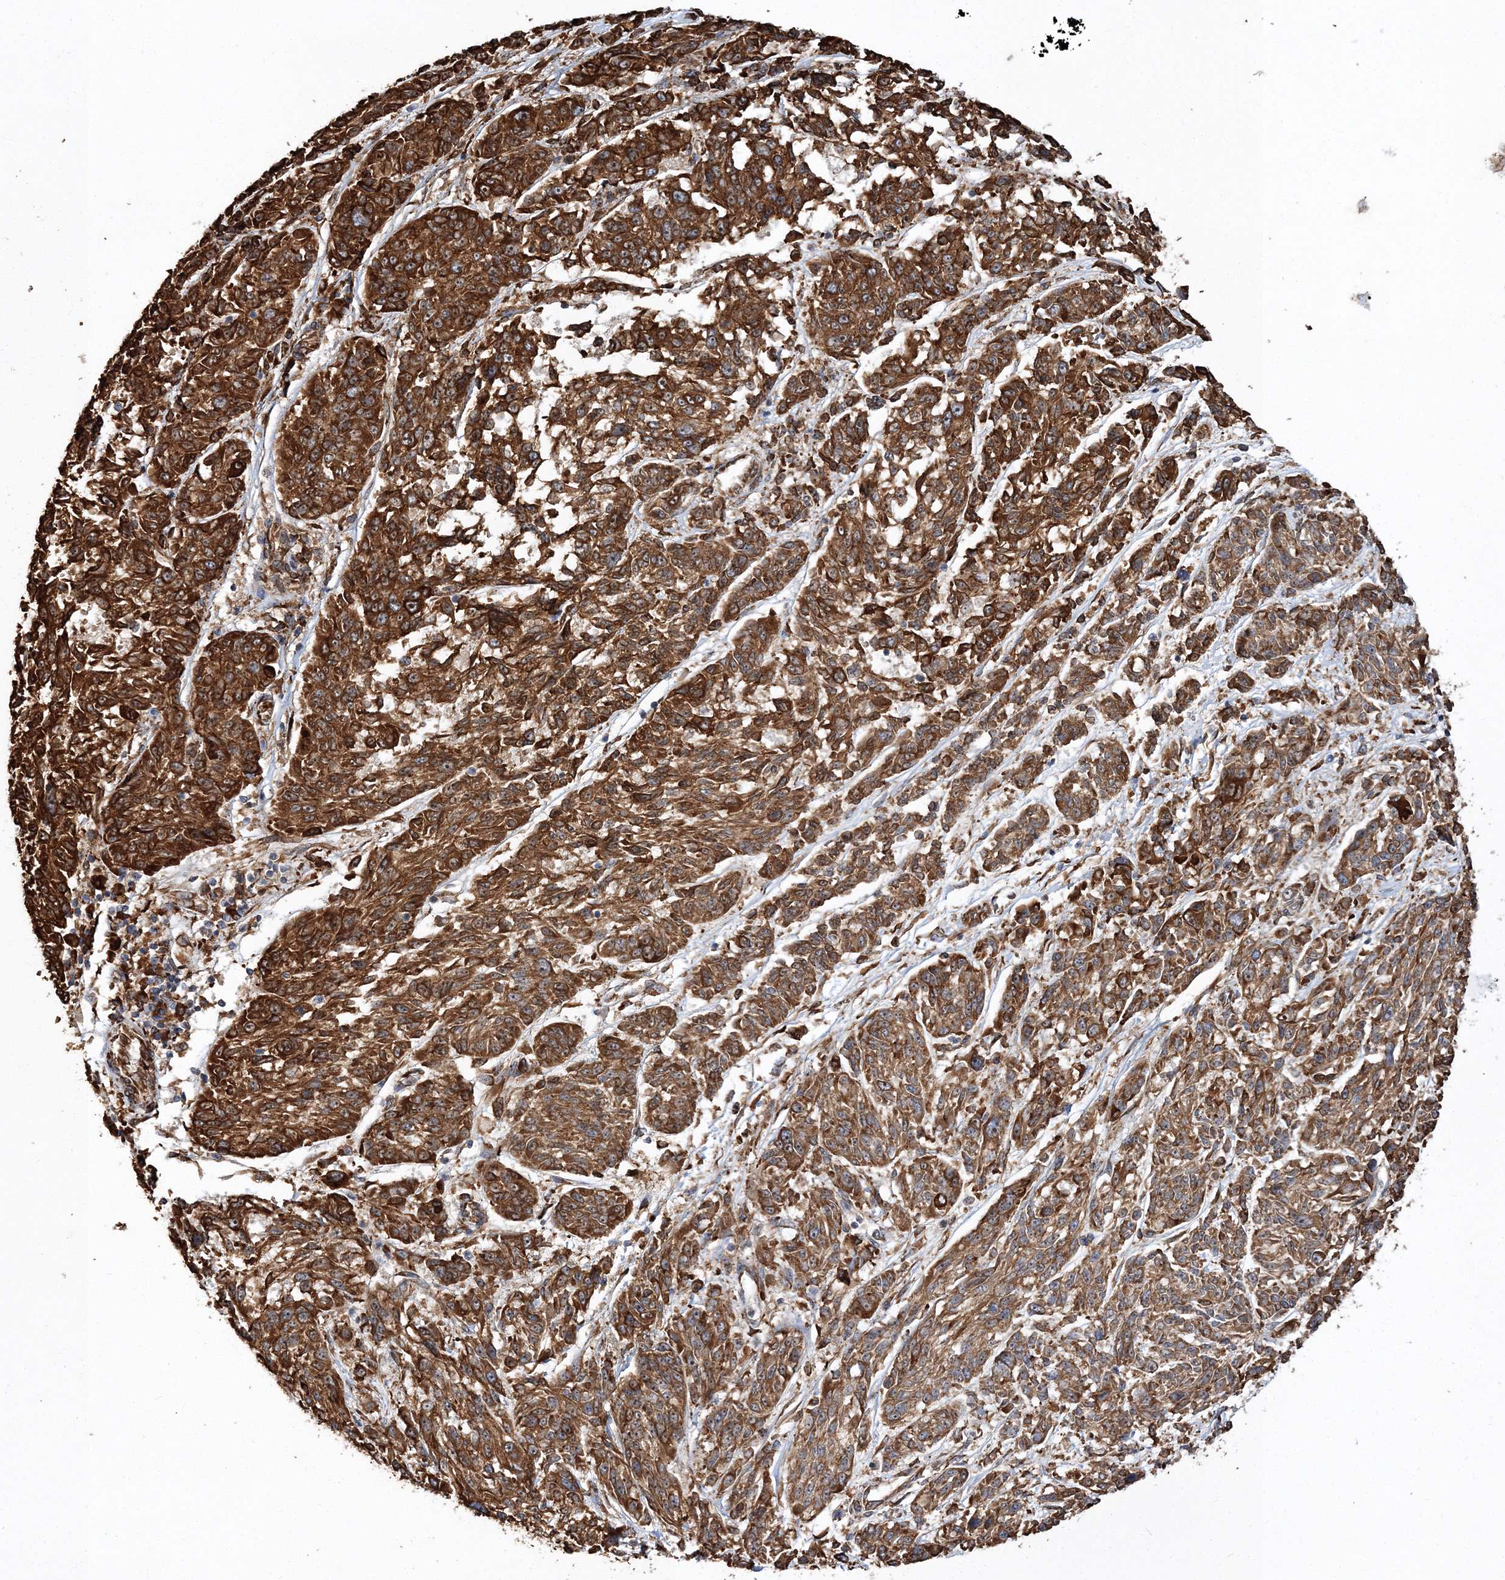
{"staining": {"intensity": "strong", "quantity": ">75%", "location": "cytoplasmic/membranous"}, "tissue": "melanoma", "cell_type": "Tumor cells", "image_type": "cancer", "snomed": [{"axis": "morphology", "description": "Malignant melanoma, NOS"}, {"axis": "topography", "description": "Skin"}], "caption": "Human melanoma stained for a protein (brown) reveals strong cytoplasmic/membranous positive positivity in about >75% of tumor cells.", "gene": "SCRN3", "patient": {"sex": "male", "age": 53}}